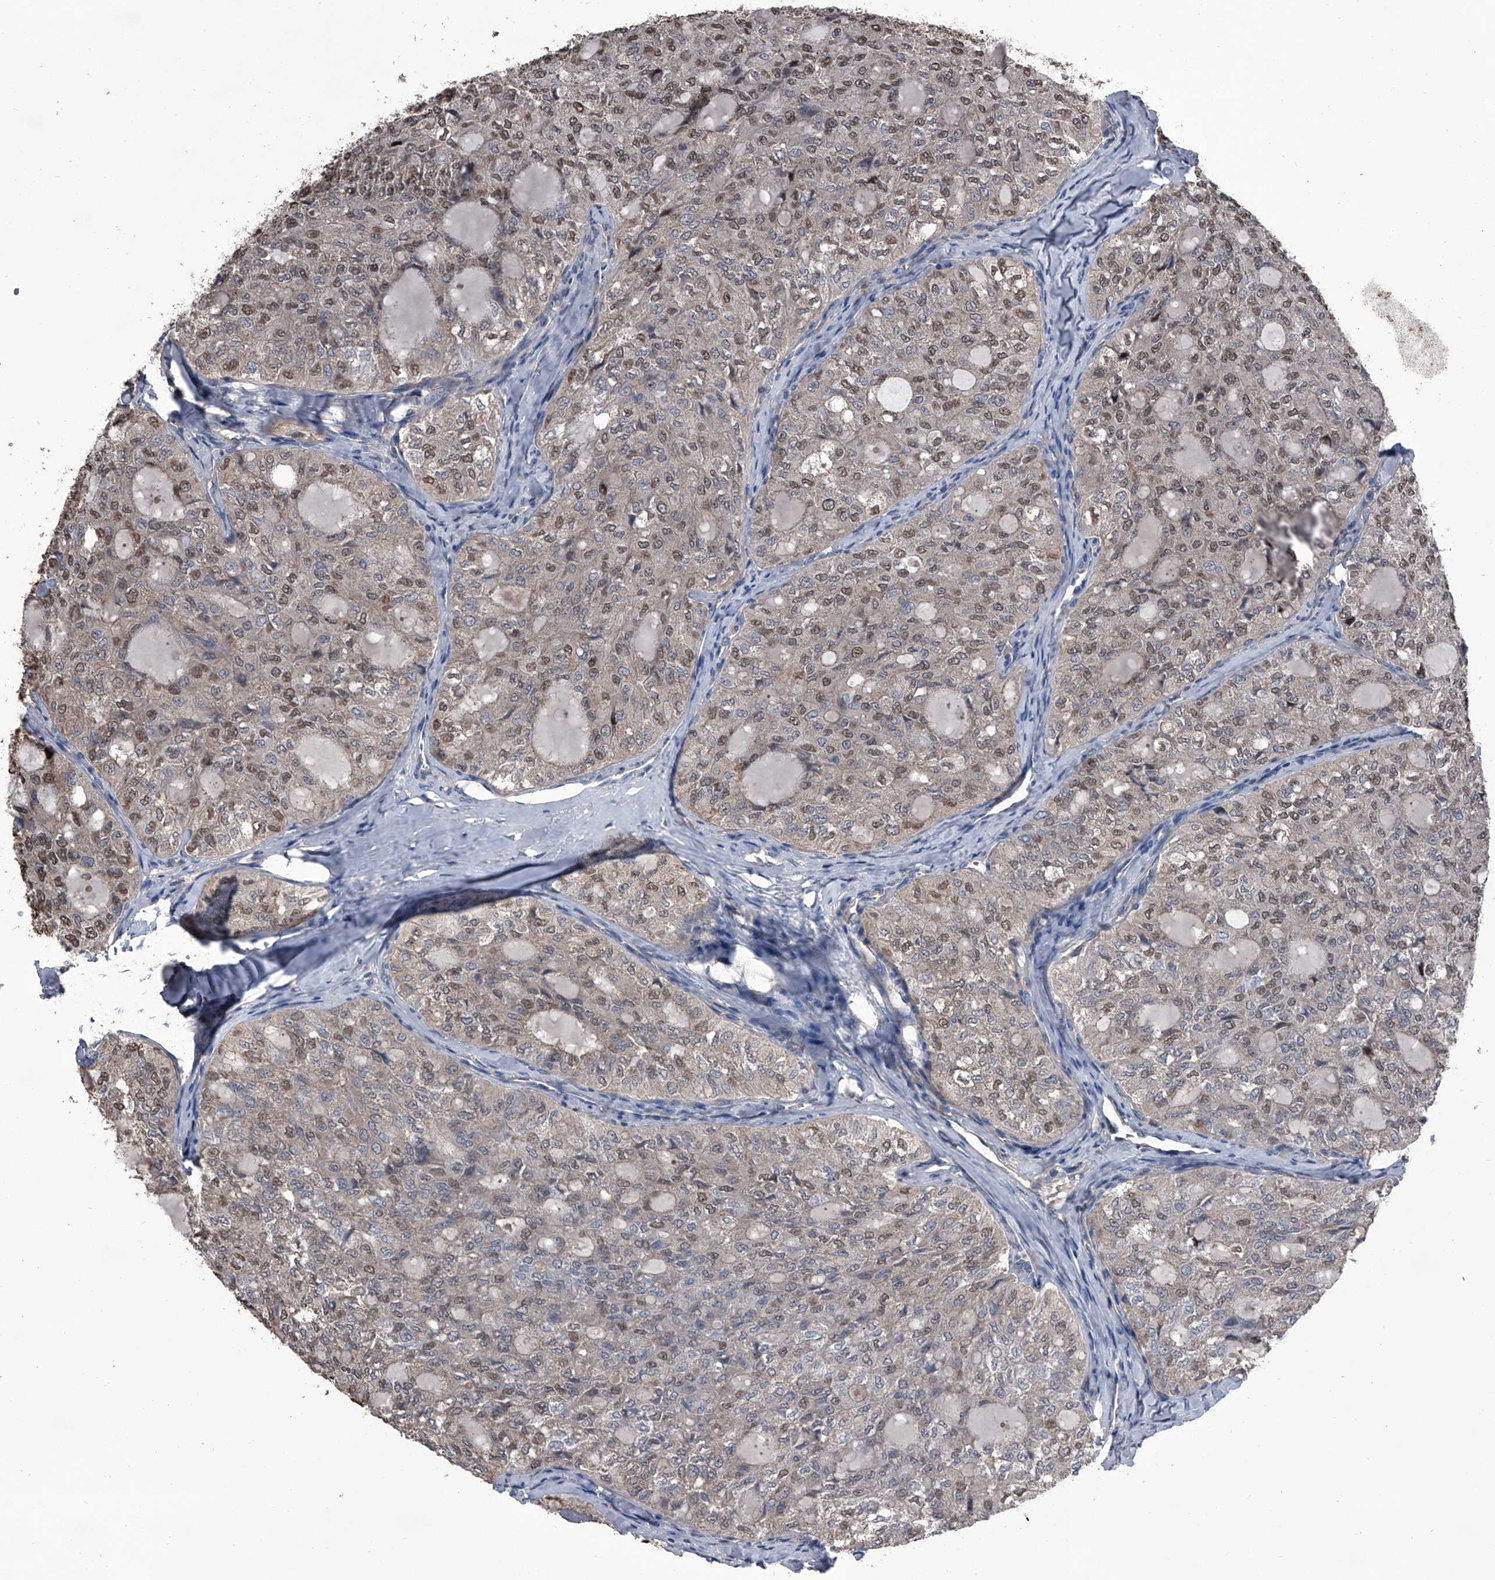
{"staining": {"intensity": "moderate", "quantity": "25%-75%", "location": "nuclear"}, "tissue": "thyroid cancer", "cell_type": "Tumor cells", "image_type": "cancer", "snomed": [{"axis": "morphology", "description": "Follicular adenoma carcinoma, NOS"}, {"axis": "topography", "description": "Thyroid gland"}], "caption": "Thyroid follicular adenoma carcinoma tissue demonstrates moderate nuclear positivity in about 25%-75% of tumor cells", "gene": "PIP5K1A", "patient": {"sex": "male", "age": 75}}